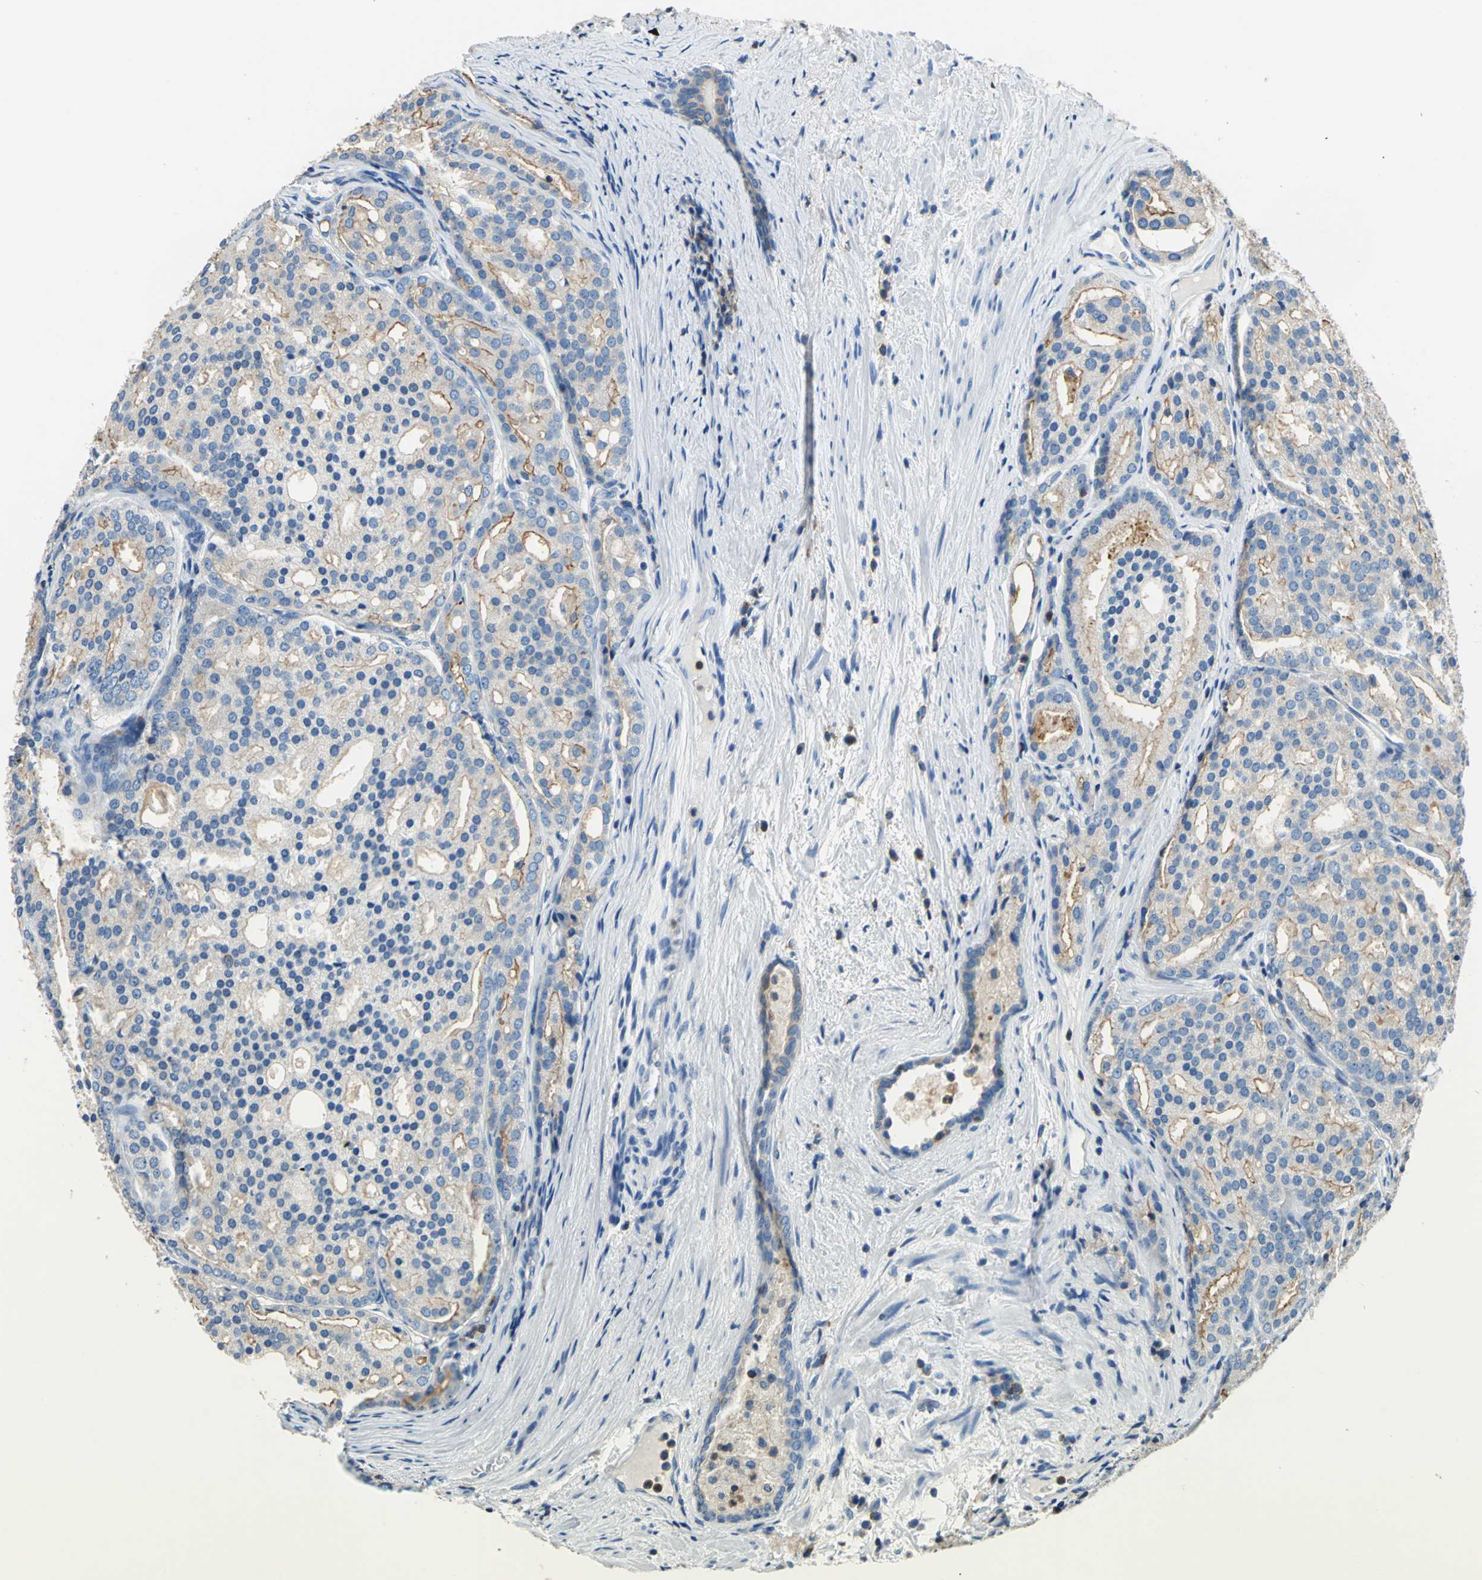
{"staining": {"intensity": "moderate", "quantity": "<25%", "location": "cytoplasmic/membranous"}, "tissue": "prostate cancer", "cell_type": "Tumor cells", "image_type": "cancer", "snomed": [{"axis": "morphology", "description": "Adenocarcinoma, High grade"}, {"axis": "topography", "description": "Prostate"}], "caption": "This histopathology image exhibits IHC staining of human prostate cancer (high-grade adenocarcinoma), with low moderate cytoplasmic/membranous staining in about <25% of tumor cells.", "gene": "SEPTIN6", "patient": {"sex": "male", "age": 64}}